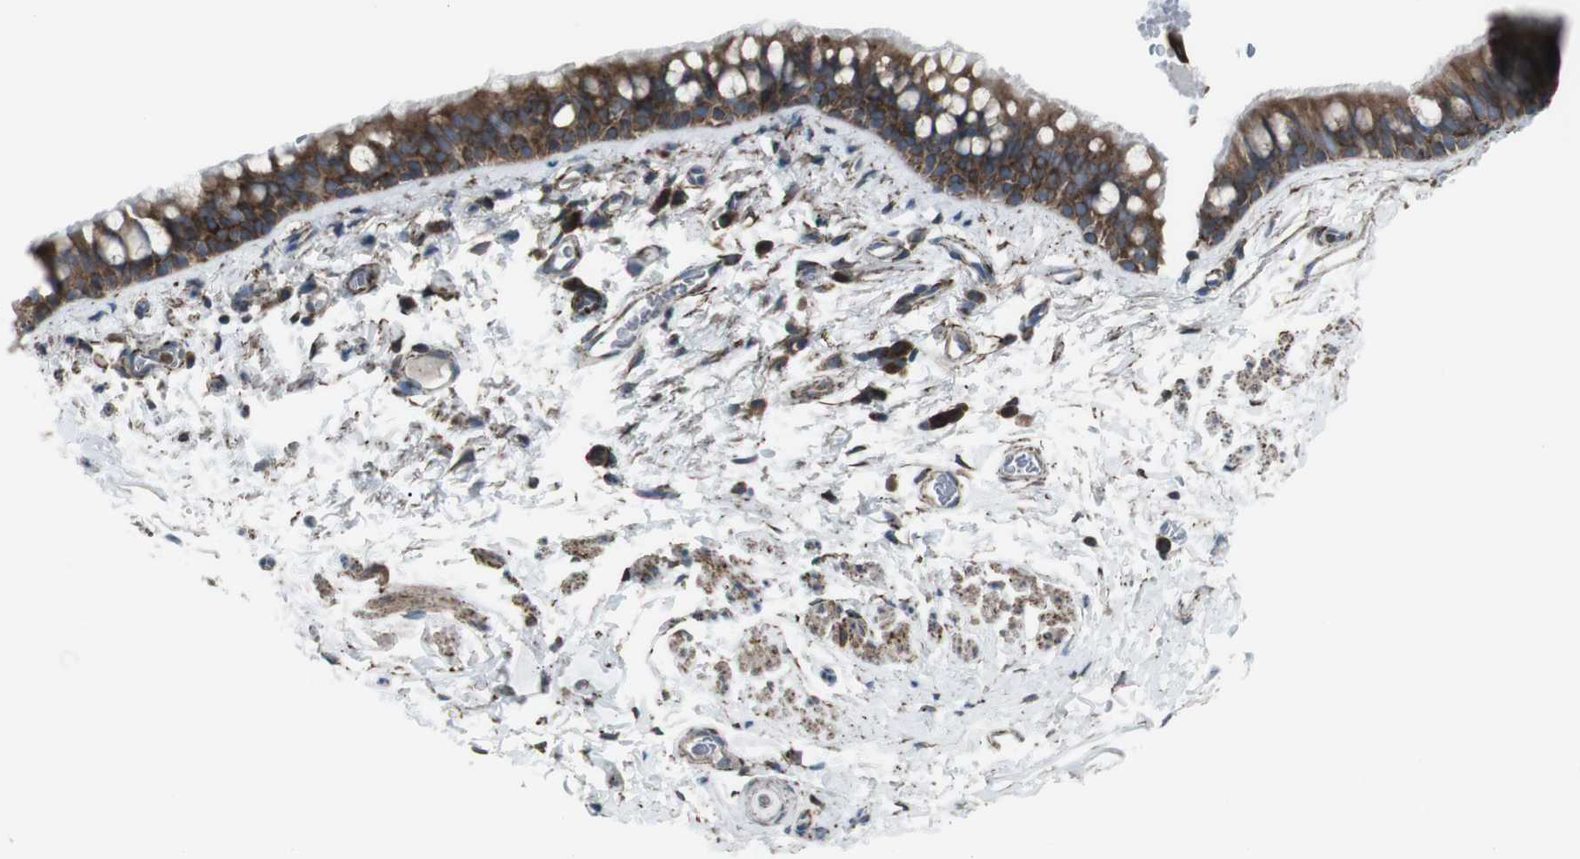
{"staining": {"intensity": "strong", "quantity": ">75%", "location": "cytoplasmic/membranous"}, "tissue": "bronchus", "cell_type": "Respiratory epithelial cells", "image_type": "normal", "snomed": [{"axis": "morphology", "description": "Normal tissue, NOS"}, {"axis": "morphology", "description": "Malignant melanoma, Metastatic site"}, {"axis": "topography", "description": "Bronchus"}, {"axis": "topography", "description": "Lung"}], "caption": "Unremarkable bronchus shows strong cytoplasmic/membranous expression in approximately >75% of respiratory epithelial cells.", "gene": "LNPK", "patient": {"sex": "male", "age": 64}}